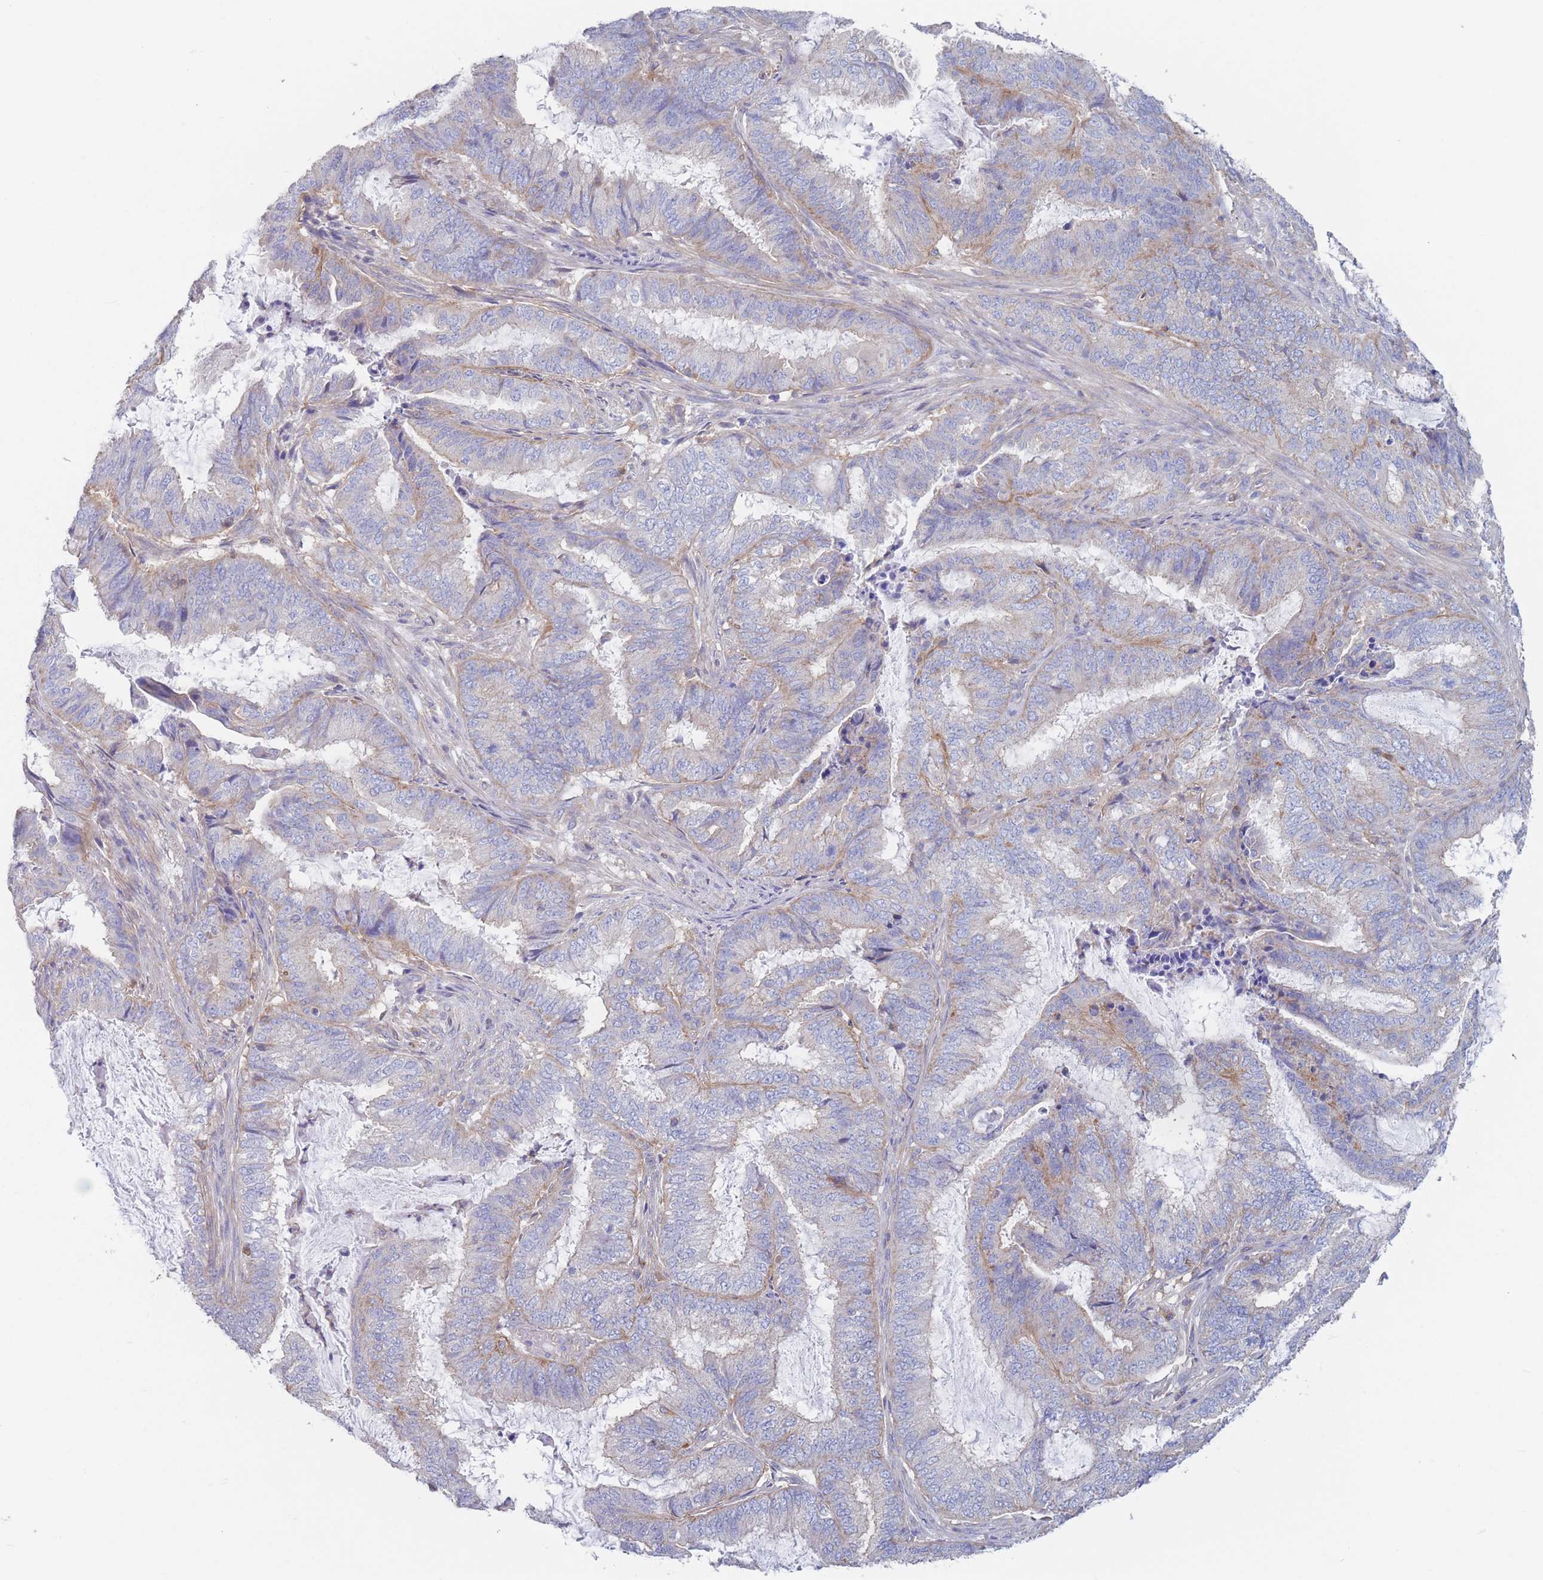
{"staining": {"intensity": "negative", "quantity": "none", "location": "none"}, "tissue": "endometrial cancer", "cell_type": "Tumor cells", "image_type": "cancer", "snomed": [{"axis": "morphology", "description": "Adenocarcinoma, NOS"}, {"axis": "topography", "description": "Endometrium"}], "caption": "Image shows no protein staining in tumor cells of adenocarcinoma (endometrial) tissue.", "gene": "ADH1A", "patient": {"sex": "female", "age": 51}}